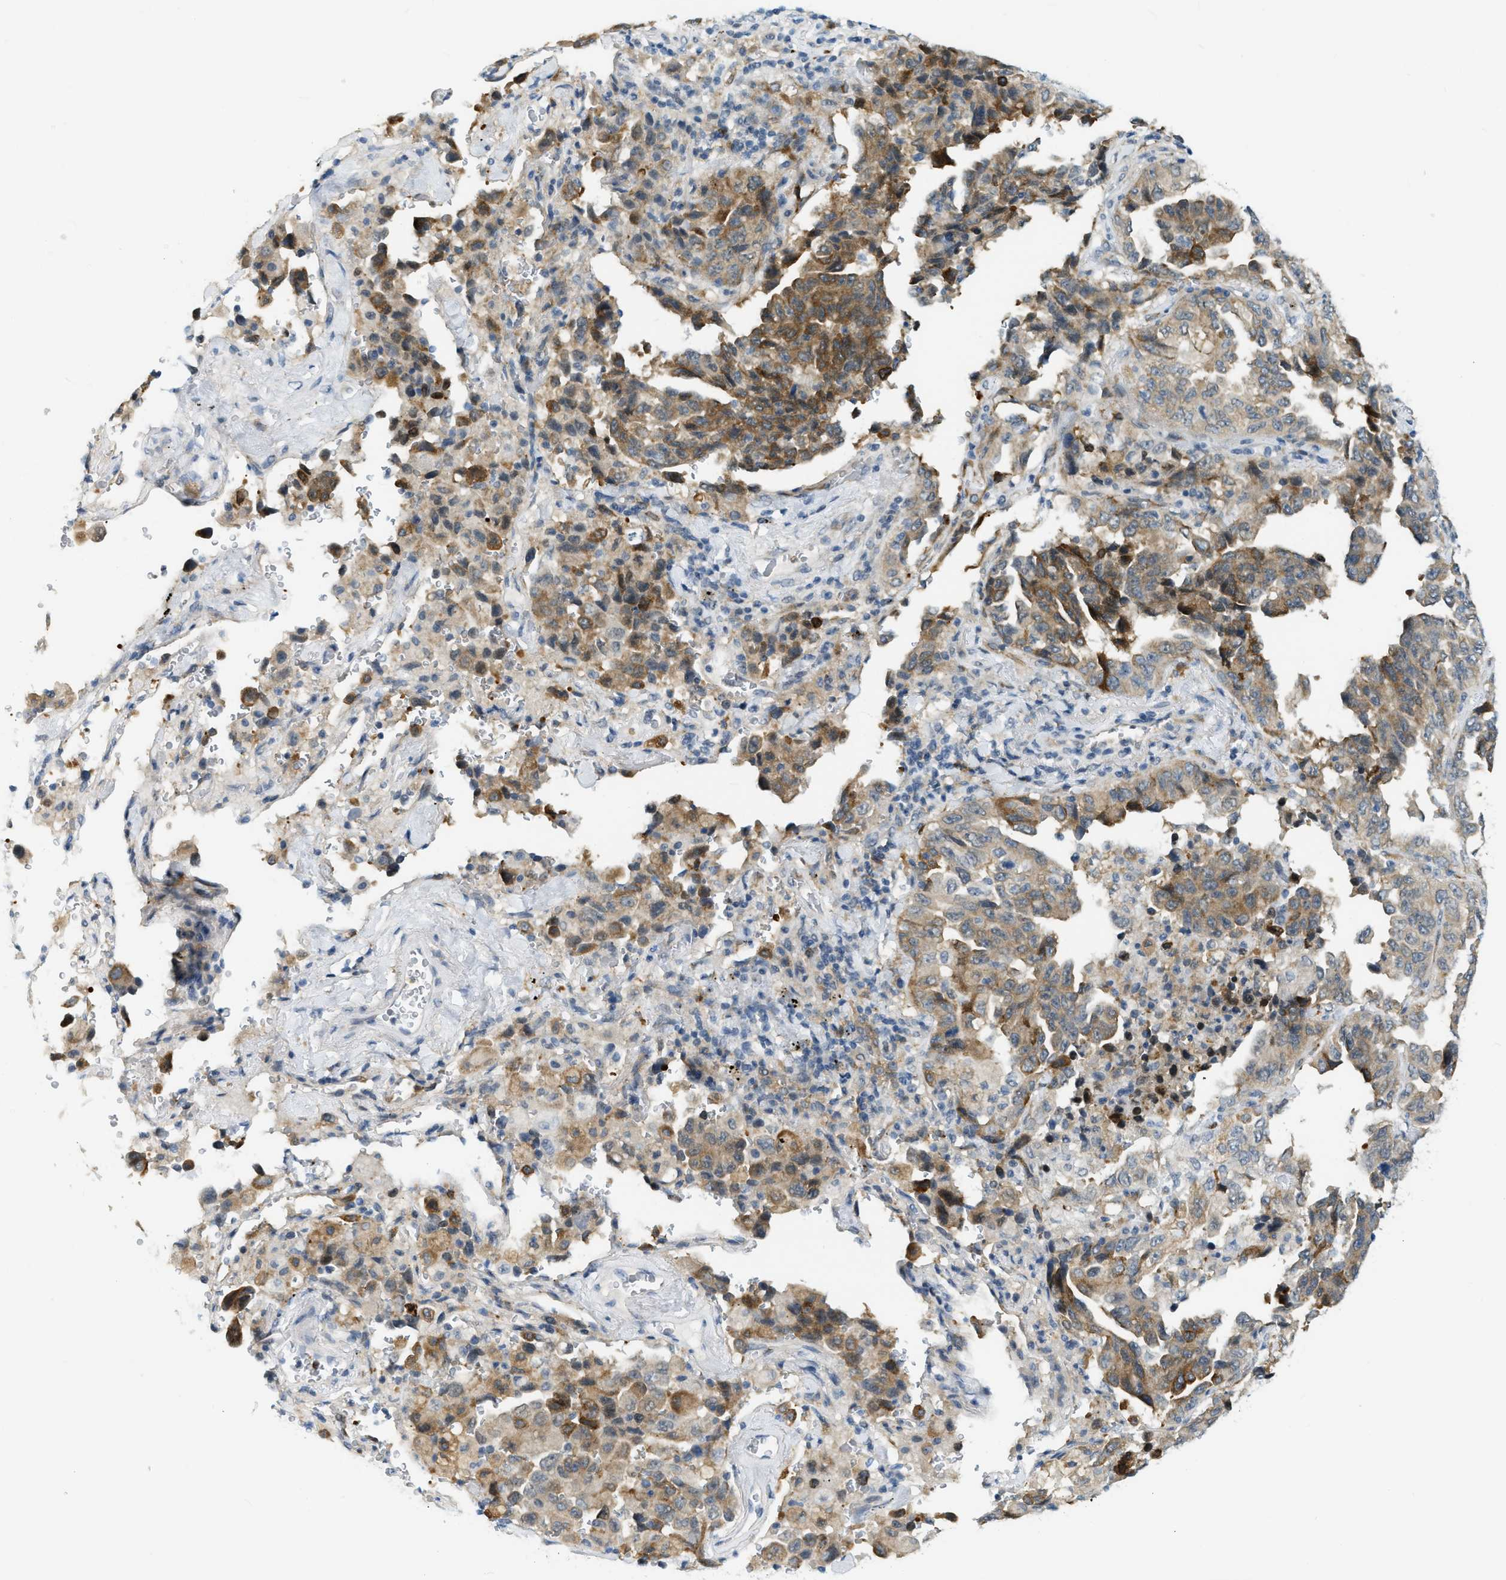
{"staining": {"intensity": "moderate", "quantity": "25%-75%", "location": "cytoplasmic/membranous"}, "tissue": "lung cancer", "cell_type": "Tumor cells", "image_type": "cancer", "snomed": [{"axis": "morphology", "description": "Adenocarcinoma, NOS"}, {"axis": "topography", "description": "Lung"}], "caption": "This photomicrograph displays adenocarcinoma (lung) stained with immunohistochemistry (IHC) to label a protein in brown. The cytoplasmic/membranous of tumor cells show moderate positivity for the protein. Nuclei are counter-stained blue.", "gene": "ZNF408", "patient": {"sex": "female", "age": 51}}